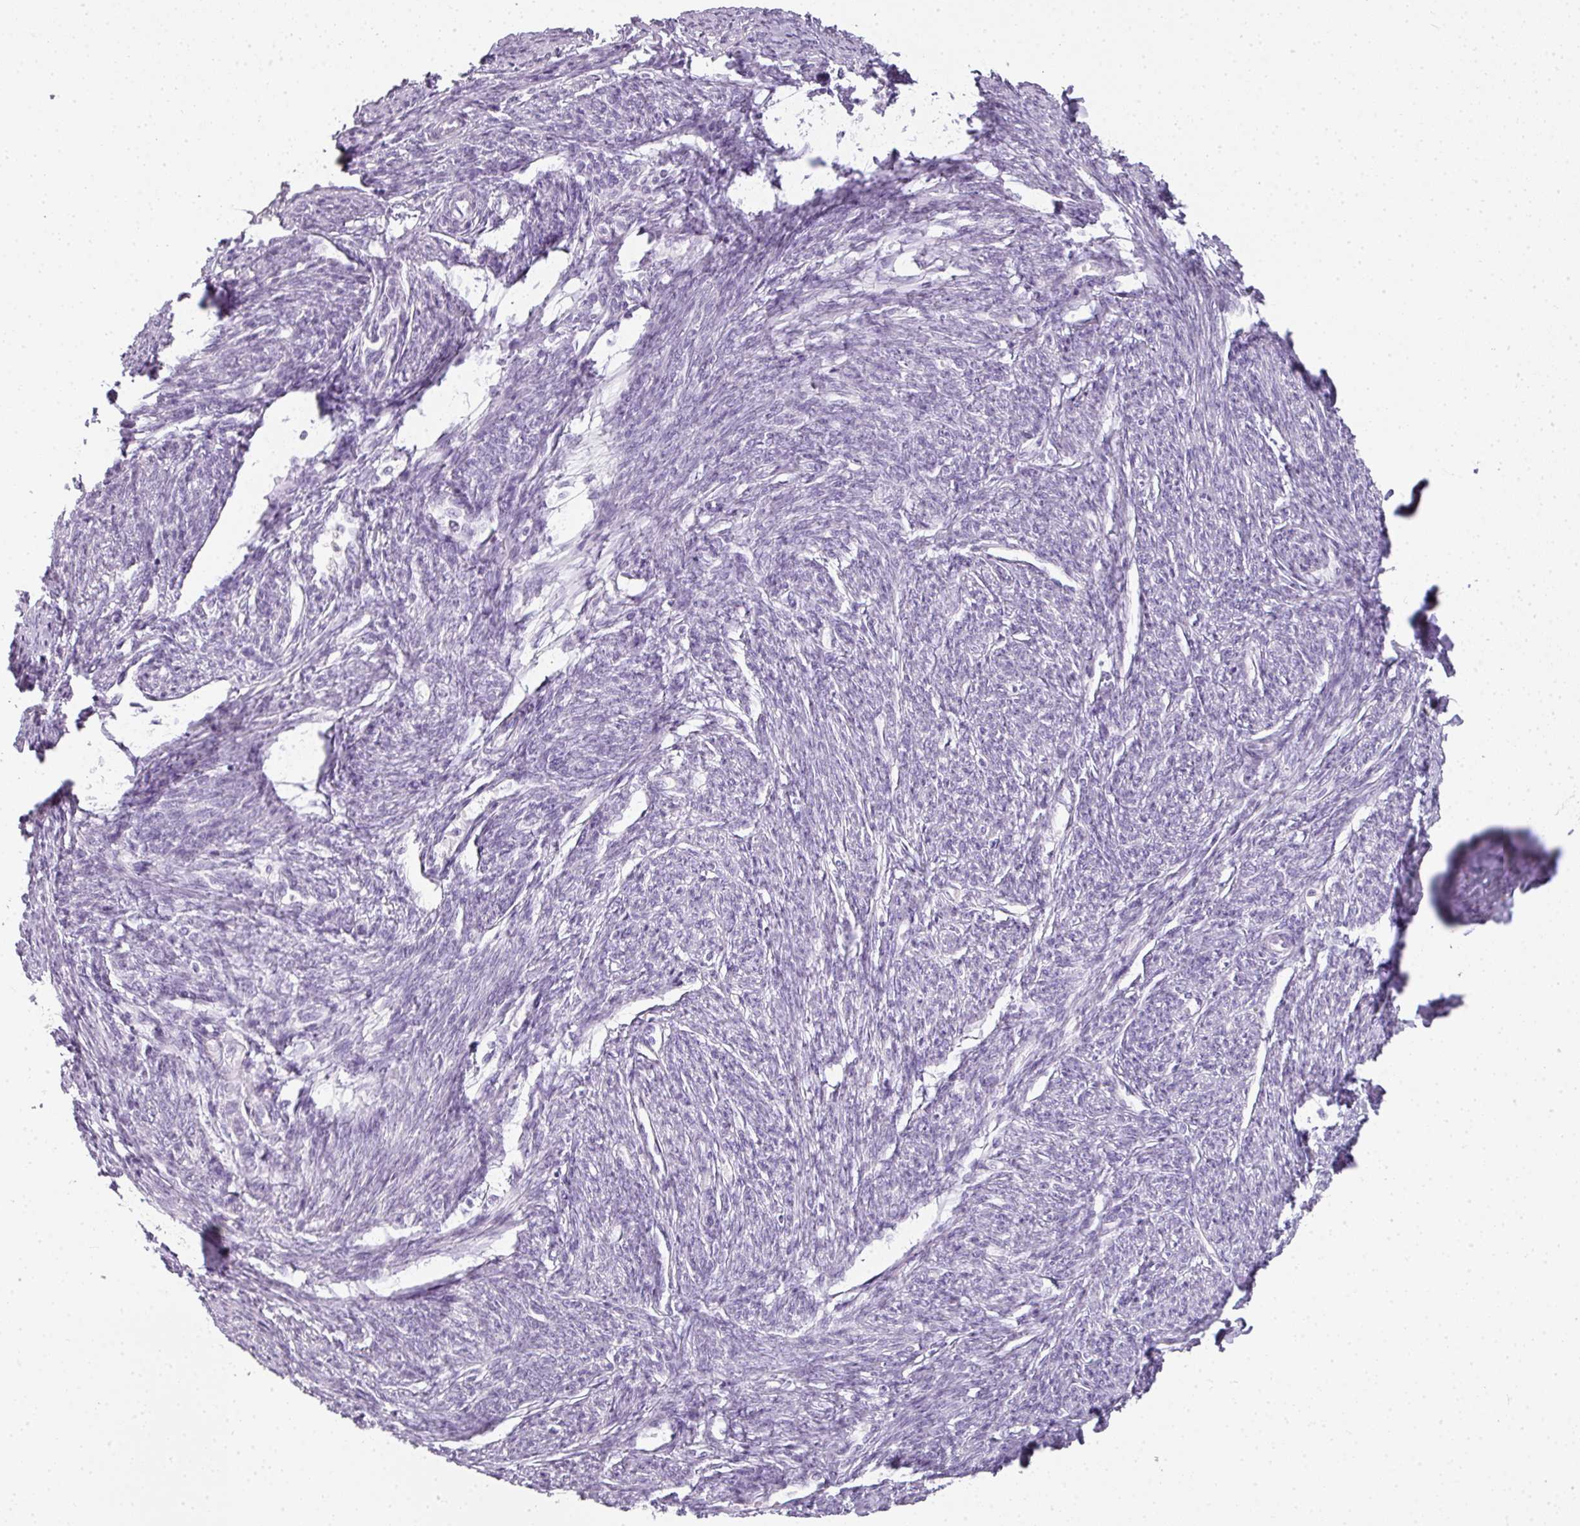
{"staining": {"intensity": "negative", "quantity": "none", "location": "none"}, "tissue": "smooth muscle", "cell_type": "Smooth muscle cells", "image_type": "normal", "snomed": [{"axis": "morphology", "description": "Normal tissue, NOS"}, {"axis": "topography", "description": "Smooth muscle"}, {"axis": "topography", "description": "Fallopian tube"}], "caption": "DAB immunohistochemical staining of unremarkable smooth muscle shows no significant expression in smooth muscle cells.", "gene": "RBMY1A1", "patient": {"sex": "female", "age": 59}}